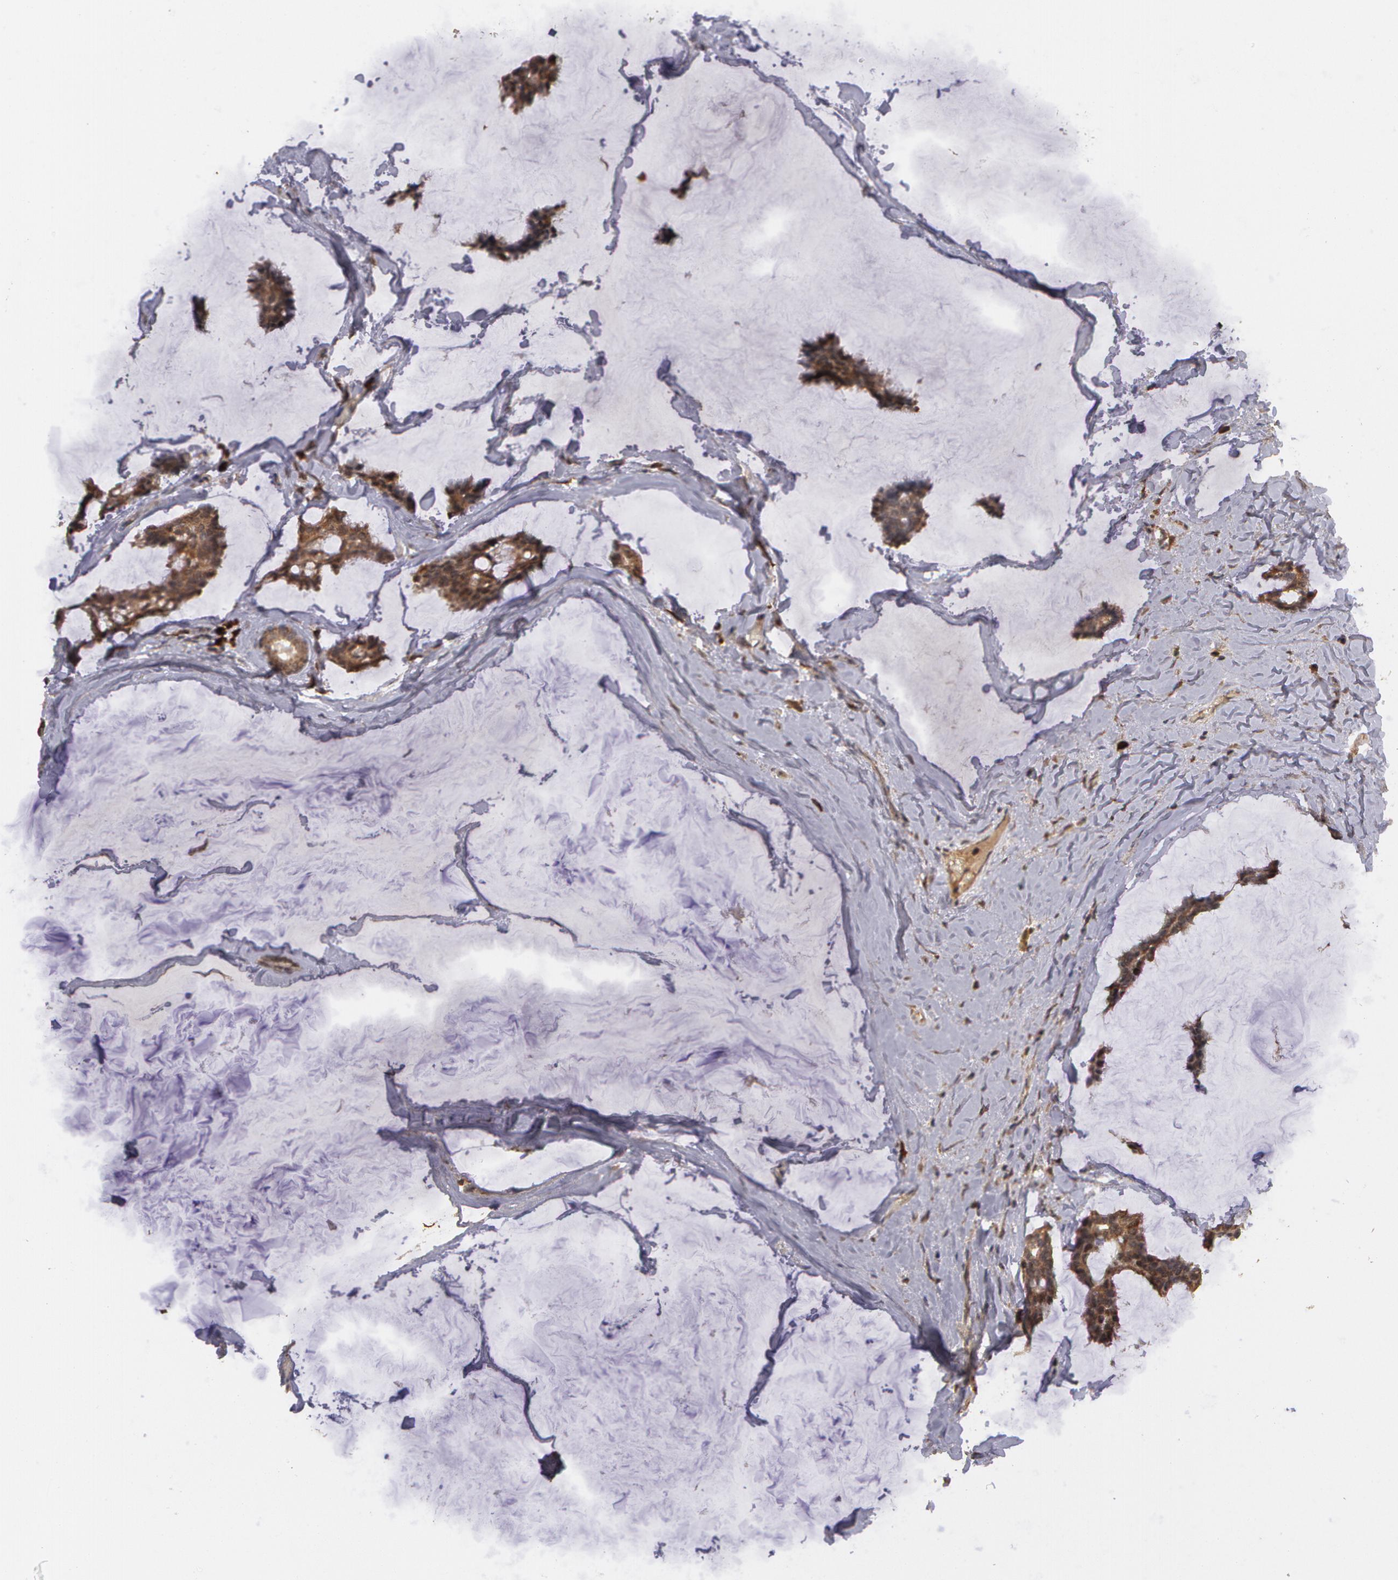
{"staining": {"intensity": "strong", "quantity": ">75%", "location": "cytoplasmic/membranous"}, "tissue": "breast cancer", "cell_type": "Tumor cells", "image_type": "cancer", "snomed": [{"axis": "morphology", "description": "Duct carcinoma"}, {"axis": "topography", "description": "Breast"}], "caption": "A histopathology image showing strong cytoplasmic/membranous positivity in approximately >75% of tumor cells in breast cancer (infiltrating ductal carcinoma), as visualized by brown immunohistochemical staining.", "gene": "GLIS1", "patient": {"sex": "female", "age": 93}}